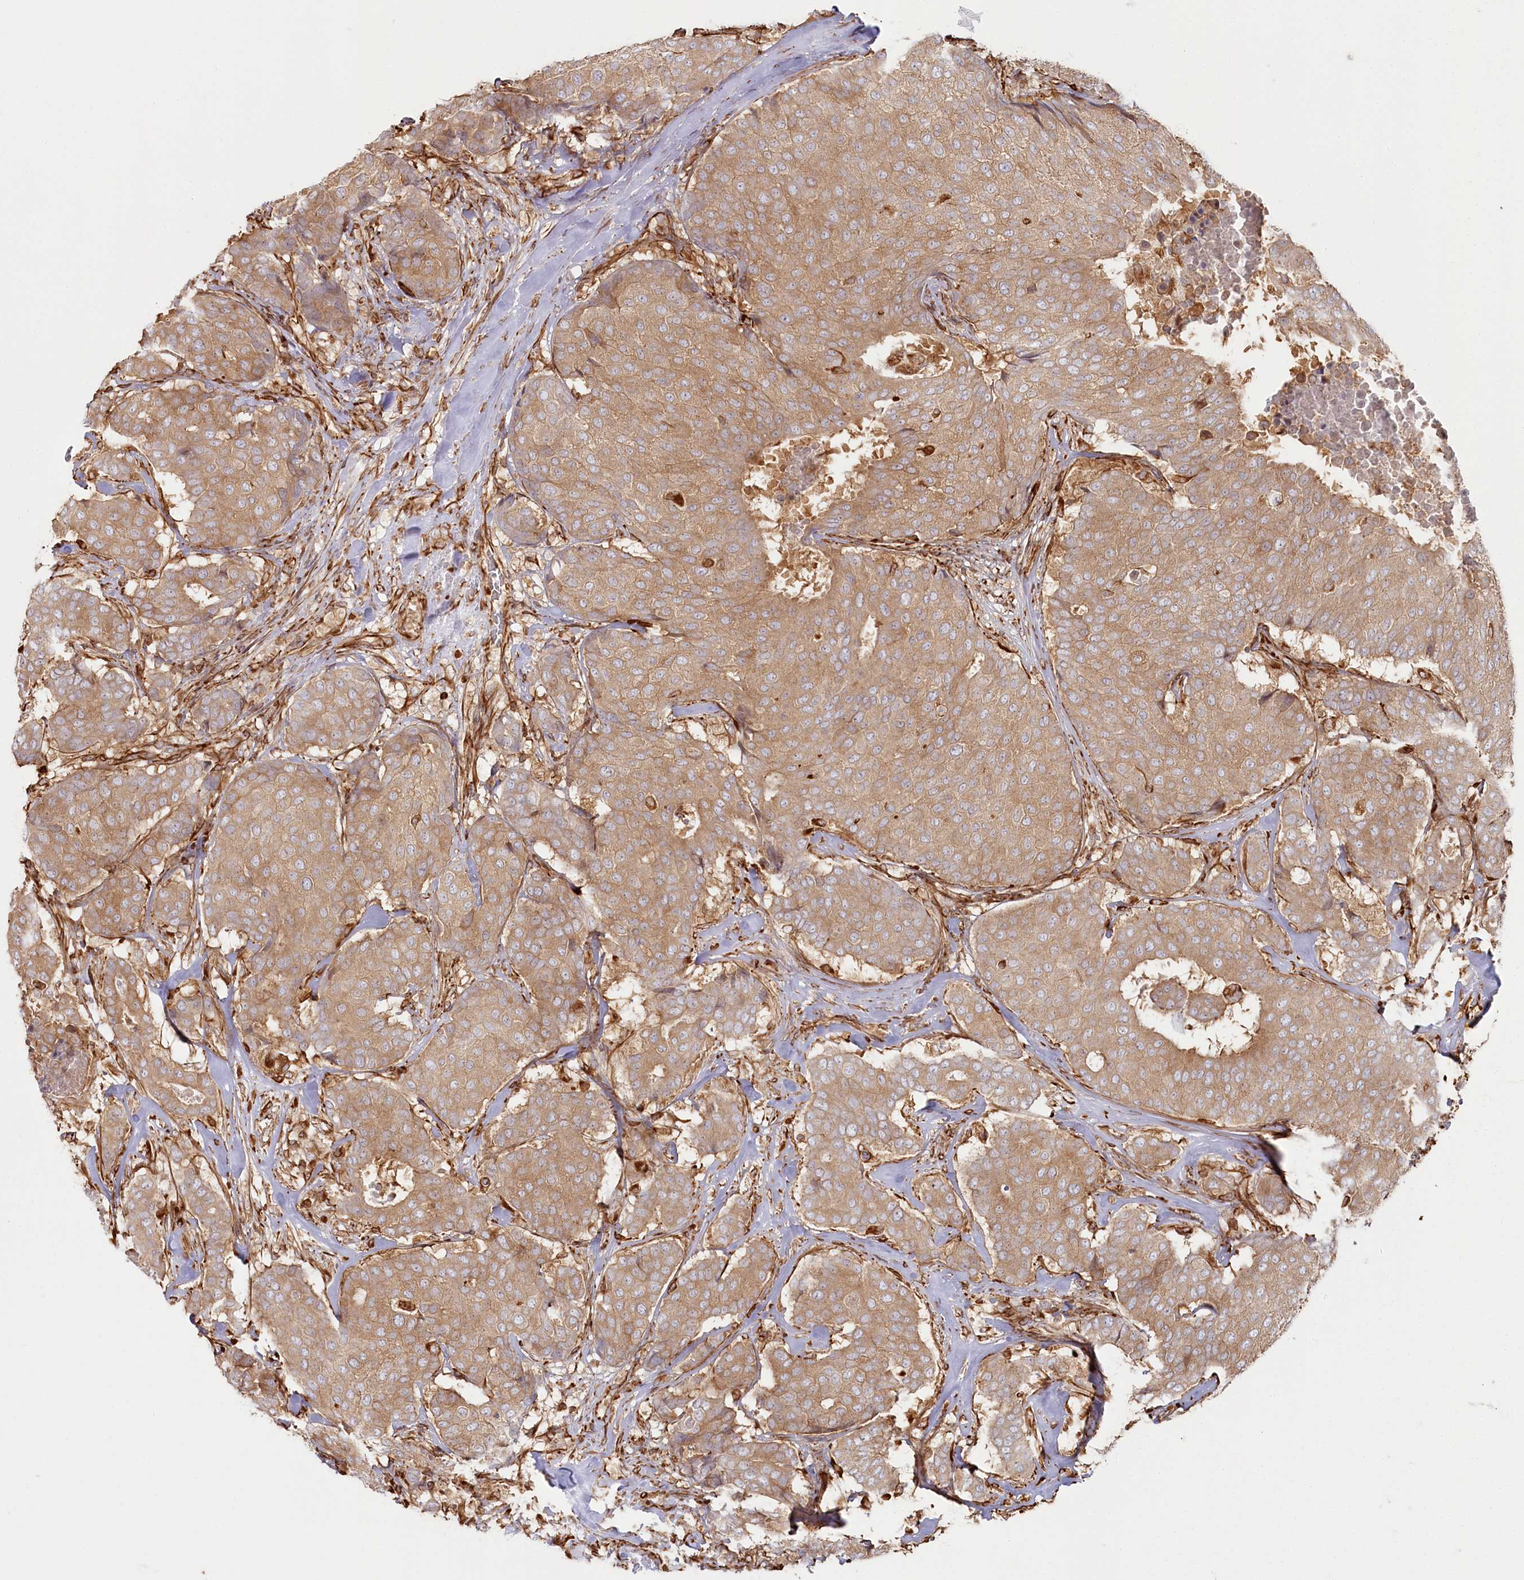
{"staining": {"intensity": "moderate", "quantity": ">75%", "location": "cytoplasmic/membranous"}, "tissue": "breast cancer", "cell_type": "Tumor cells", "image_type": "cancer", "snomed": [{"axis": "morphology", "description": "Duct carcinoma"}, {"axis": "topography", "description": "Breast"}], "caption": "Brown immunohistochemical staining in human infiltrating ductal carcinoma (breast) exhibits moderate cytoplasmic/membranous expression in about >75% of tumor cells. (Stains: DAB (3,3'-diaminobenzidine) in brown, nuclei in blue, Microscopy: brightfield microscopy at high magnification).", "gene": "TTC1", "patient": {"sex": "female", "age": 75}}